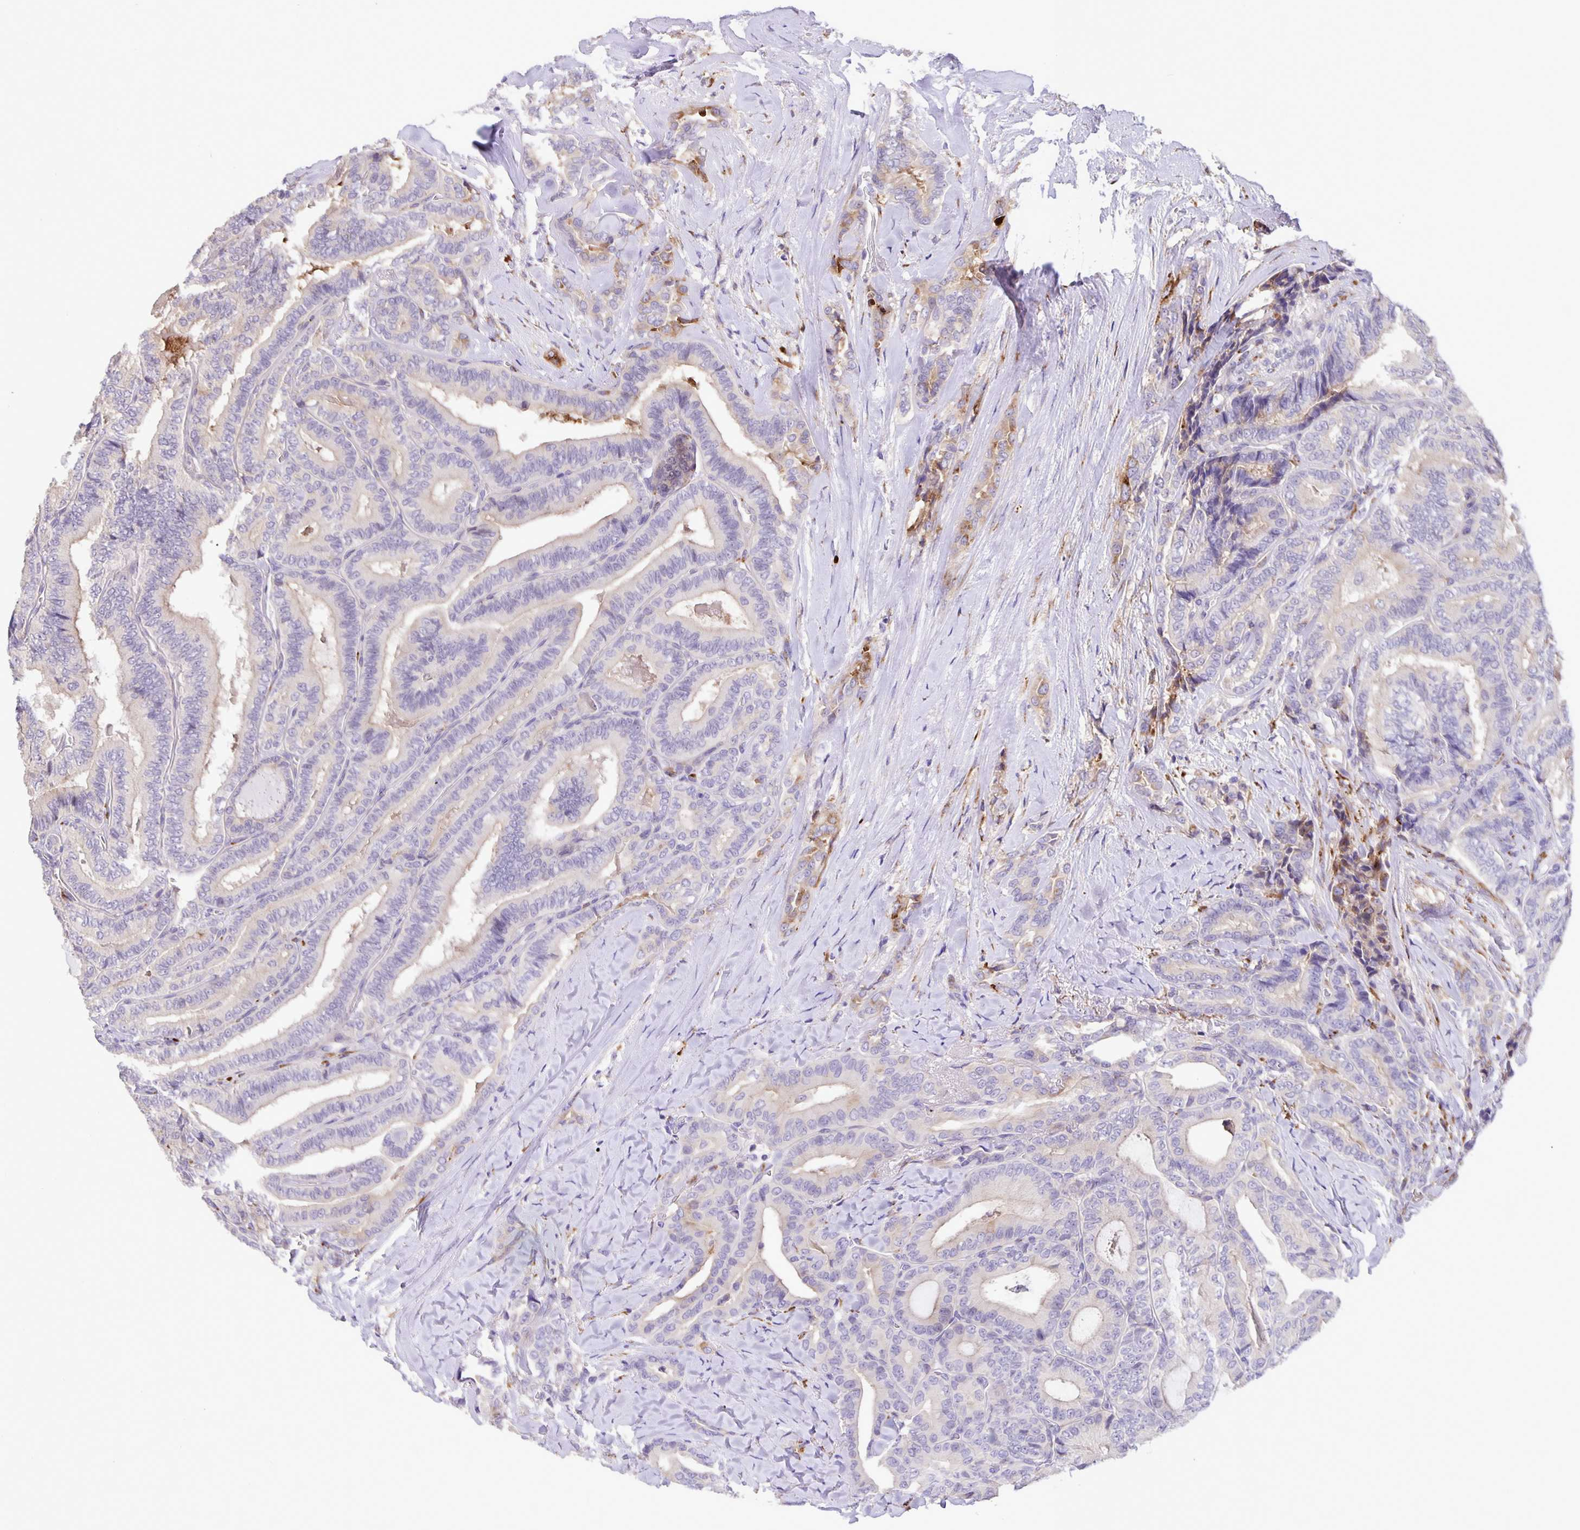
{"staining": {"intensity": "negative", "quantity": "none", "location": "none"}, "tissue": "thyroid cancer", "cell_type": "Tumor cells", "image_type": "cancer", "snomed": [{"axis": "morphology", "description": "Papillary adenocarcinoma, NOS"}, {"axis": "topography", "description": "Thyroid gland"}], "caption": "The immunohistochemistry (IHC) photomicrograph has no significant positivity in tumor cells of thyroid cancer tissue.", "gene": "EML6", "patient": {"sex": "male", "age": 61}}